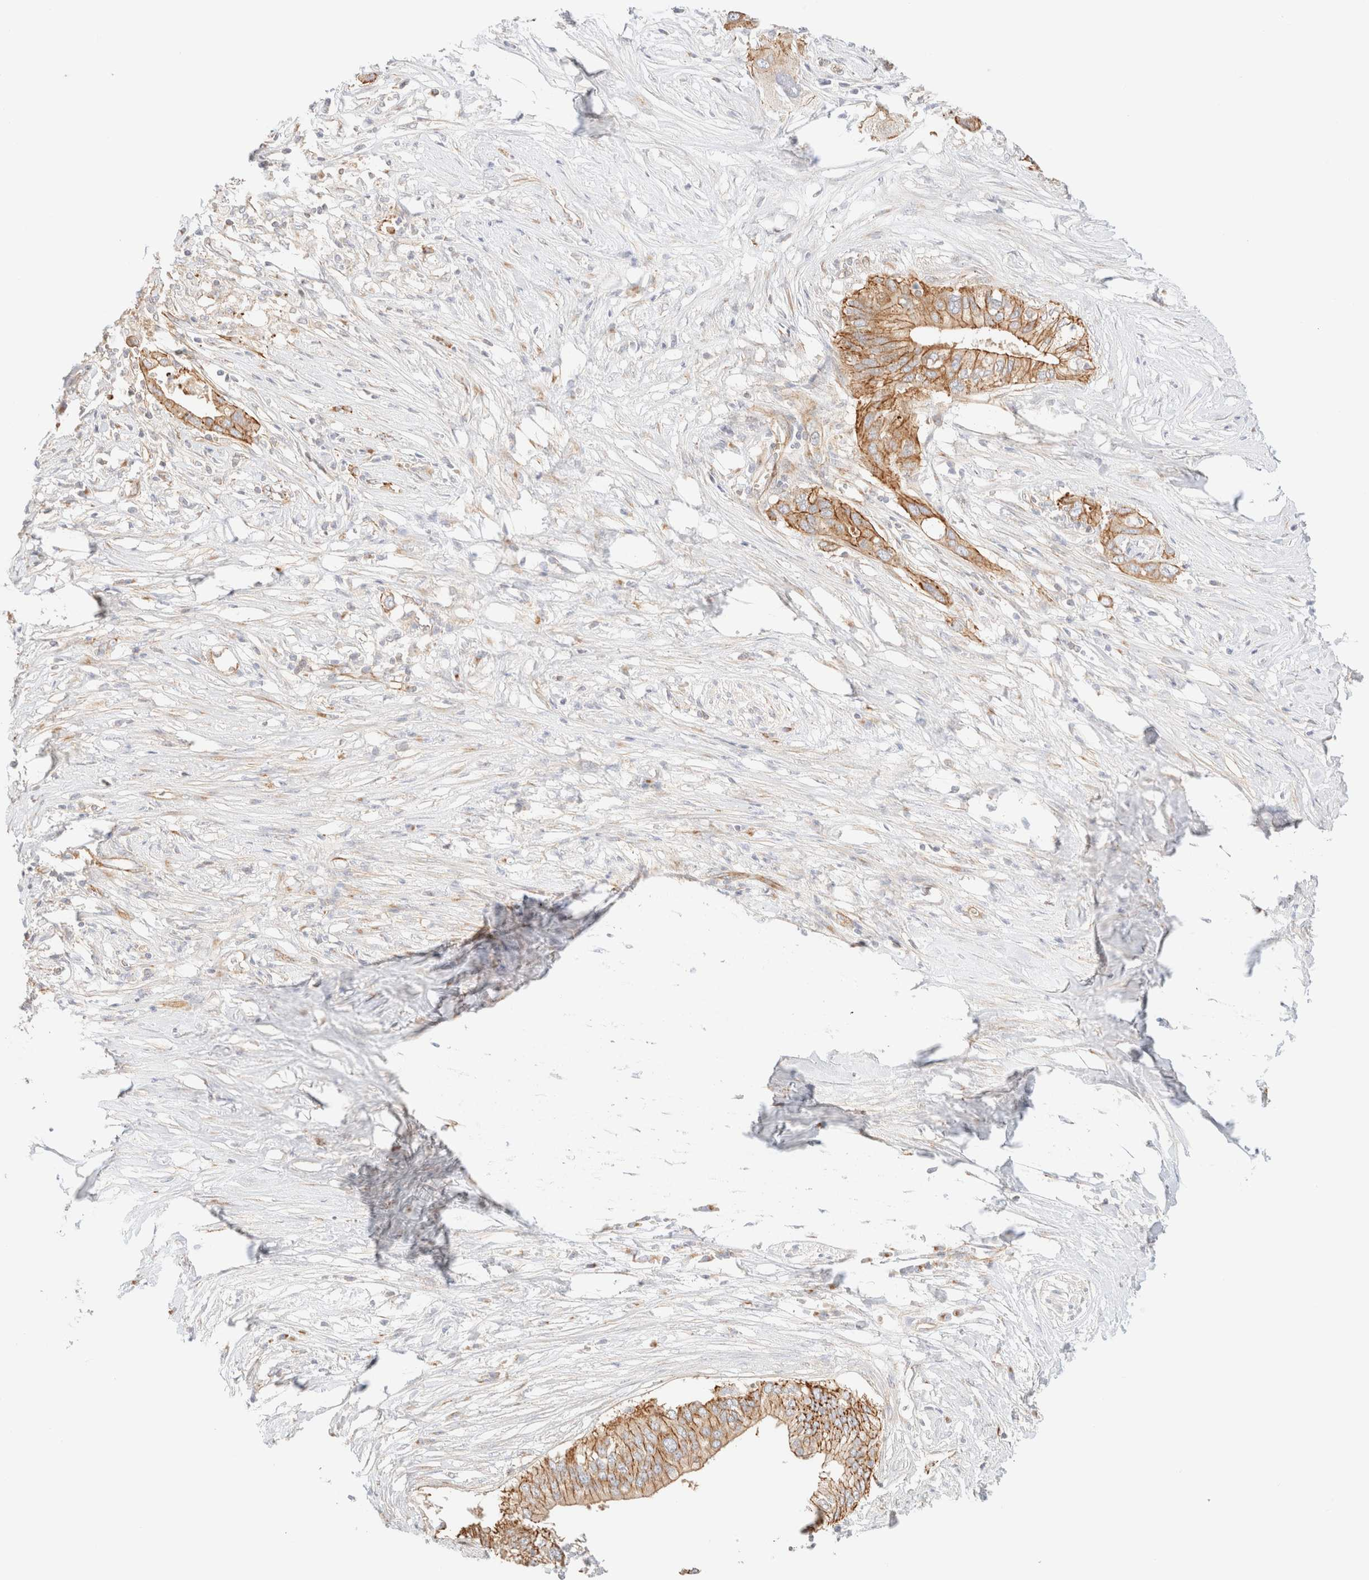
{"staining": {"intensity": "moderate", "quantity": ">75%", "location": "cytoplasmic/membranous"}, "tissue": "pancreatic cancer", "cell_type": "Tumor cells", "image_type": "cancer", "snomed": [{"axis": "morphology", "description": "Normal tissue, NOS"}, {"axis": "morphology", "description": "Adenocarcinoma, NOS"}, {"axis": "topography", "description": "Pancreas"}, {"axis": "topography", "description": "Peripheral nerve tissue"}], "caption": "The histopathology image shows immunohistochemical staining of pancreatic cancer. There is moderate cytoplasmic/membranous positivity is present in approximately >75% of tumor cells. The staining is performed using DAB (3,3'-diaminobenzidine) brown chromogen to label protein expression. The nuclei are counter-stained blue using hematoxylin.", "gene": "MYO10", "patient": {"sex": "male", "age": 59}}